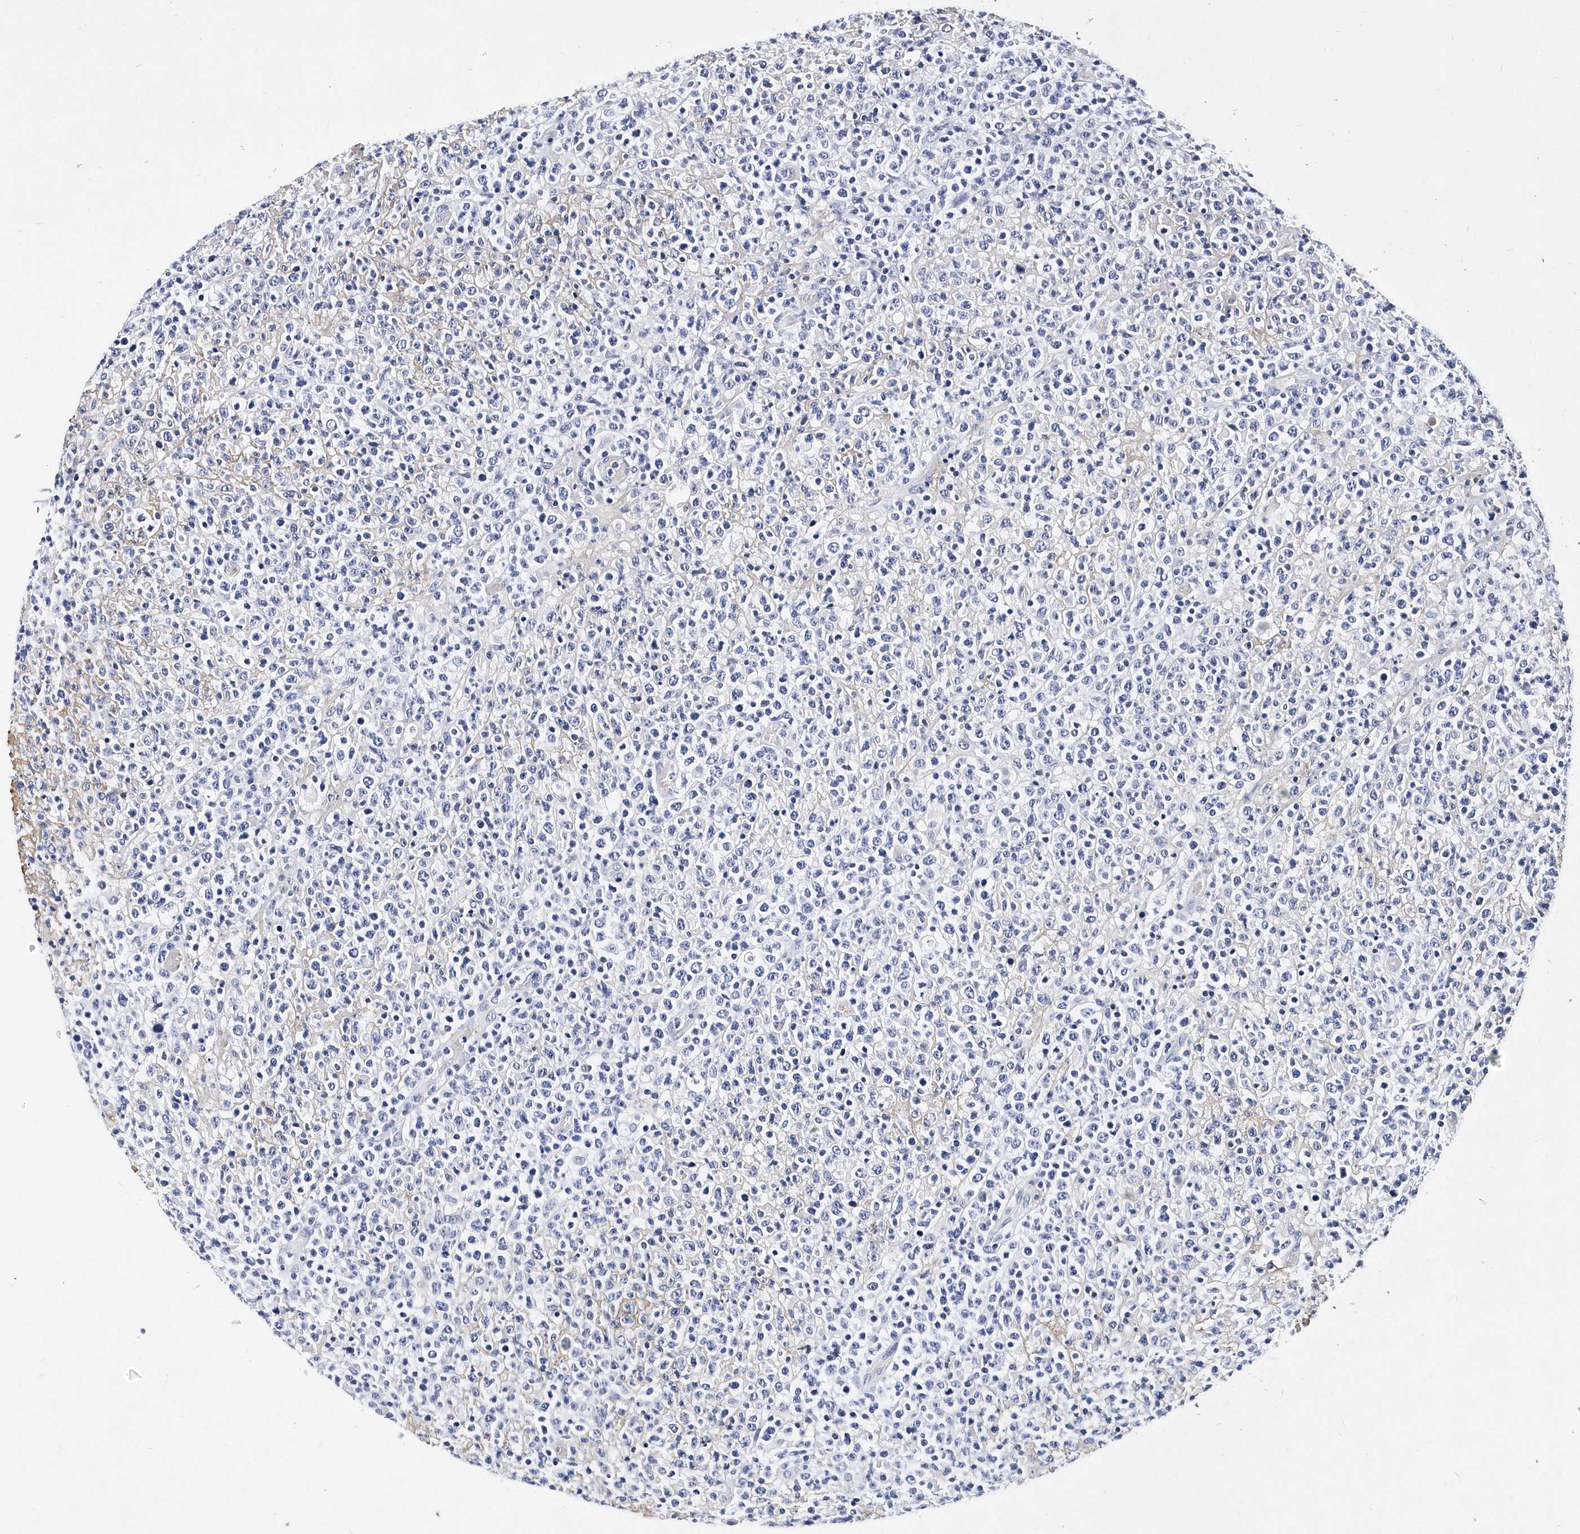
{"staining": {"intensity": "negative", "quantity": "none", "location": "none"}, "tissue": "lymphoma", "cell_type": "Tumor cells", "image_type": "cancer", "snomed": [{"axis": "morphology", "description": "Malignant lymphoma, non-Hodgkin's type, High grade"}, {"axis": "topography", "description": "Colon"}], "caption": "Immunohistochemistry micrograph of lymphoma stained for a protein (brown), which shows no expression in tumor cells. Brightfield microscopy of IHC stained with DAB (3,3'-diaminobenzidine) (brown) and hematoxylin (blue), captured at high magnification.", "gene": "ITGA2B", "patient": {"sex": "female", "age": 53}}